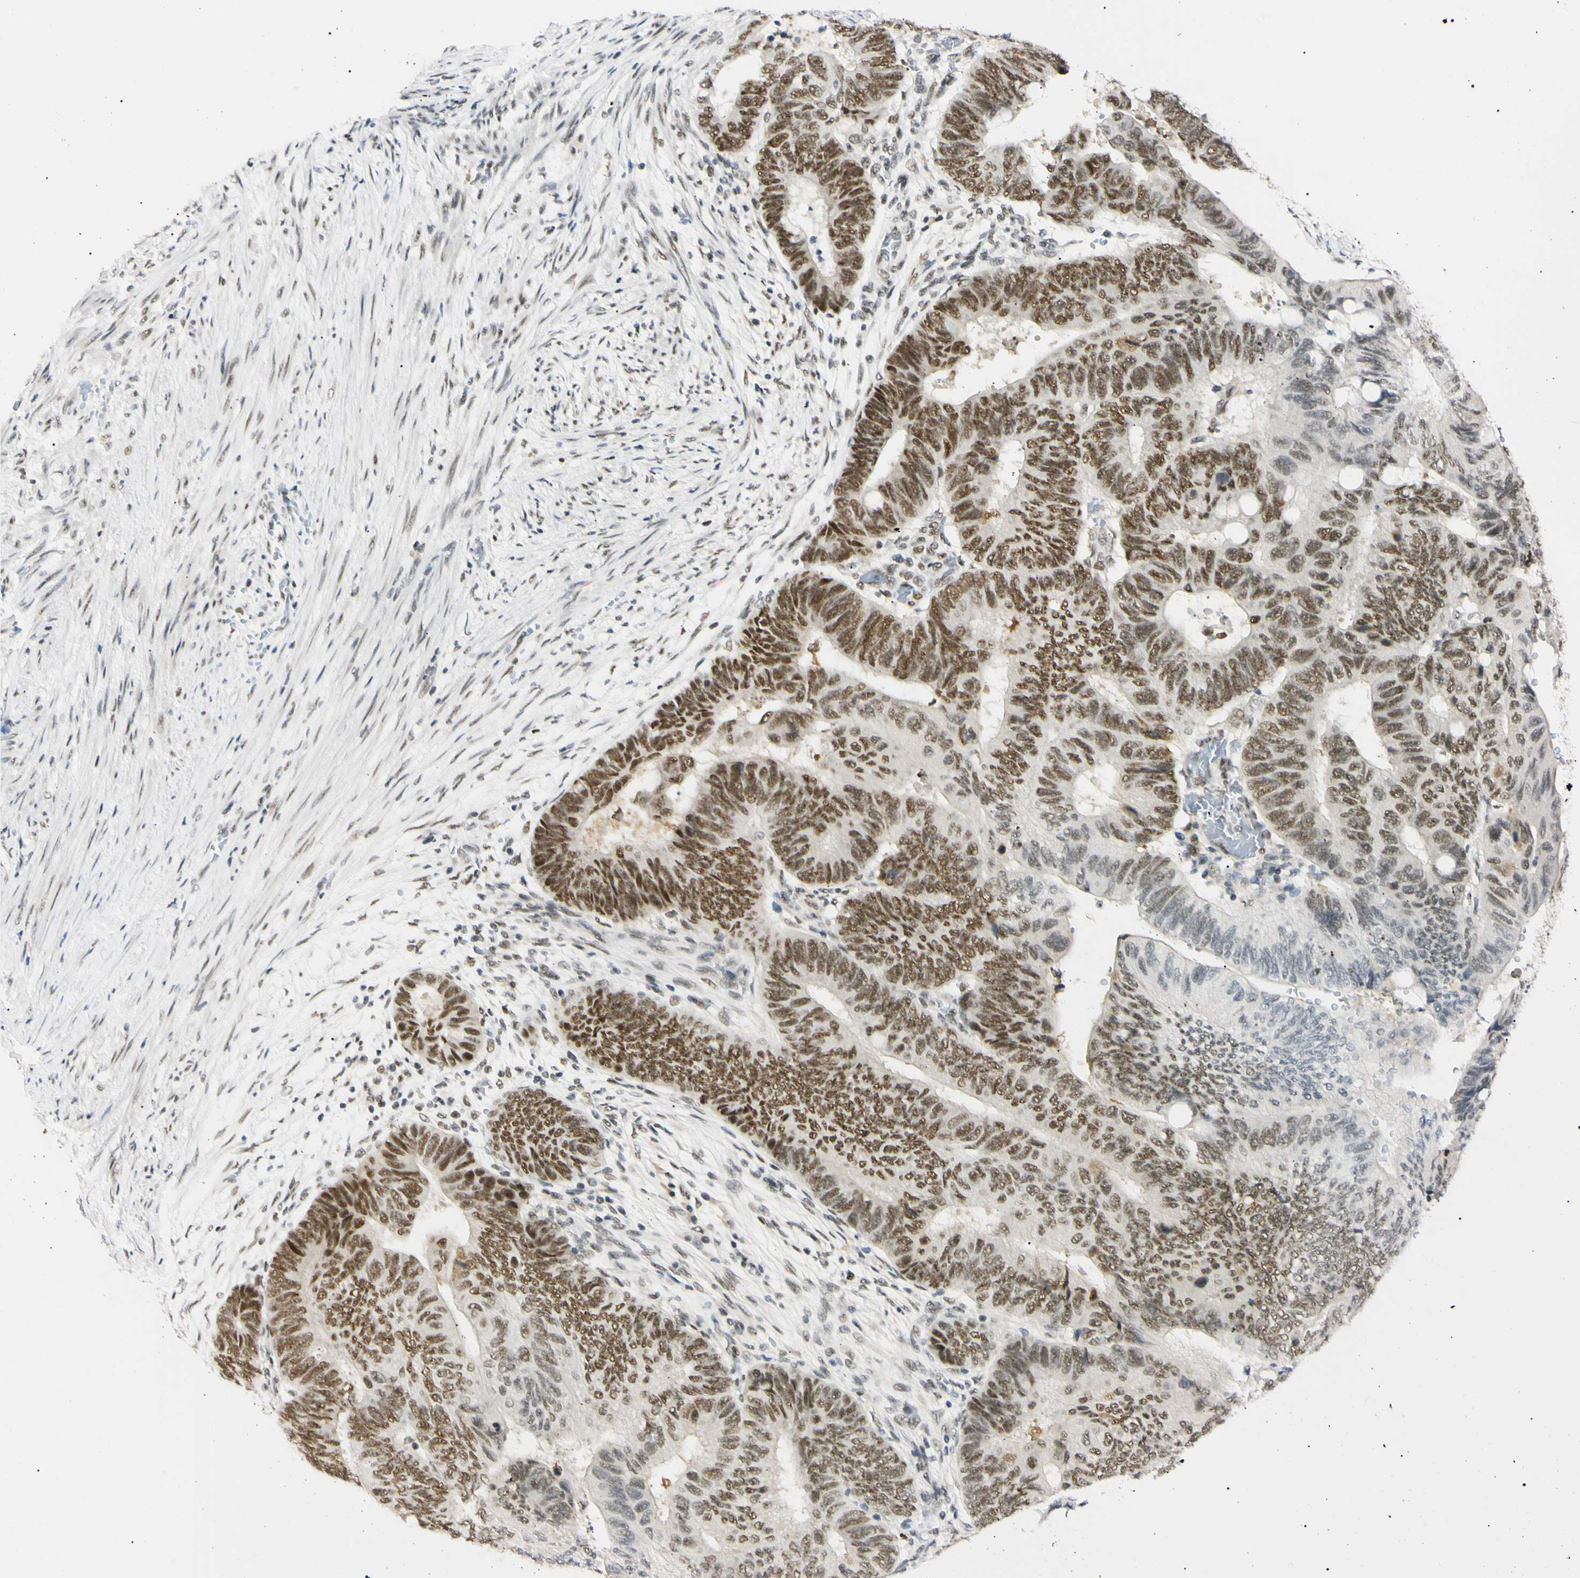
{"staining": {"intensity": "moderate", "quantity": ">75%", "location": "nuclear"}, "tissue": "colorectal cancer", "cell_type": "Tumor cells", "image_type": "cancer", "snomed": [{"axis": "morphology", "description": "Normal tissue, NOS"}, {"axis": "morphology", "description": "Adenocarcinoma, NOS"}, {"axis": "topography", "description": "Rectum"}, {"axis": "topography", "description": "Peripheral nerve tissue"}], "caption": "Immunohistochemistry micrograph of neoplastic tissue: human adenocarcinoma (colorectal) stained using immunohistochemistry demonstrates medium levels of moderate protein expression localized specifically in the nuclear of tumor cells, appearing as a nuclear brown color.", "gene": "ZNF134", "patient": {"sex": "male", "age": 92}}